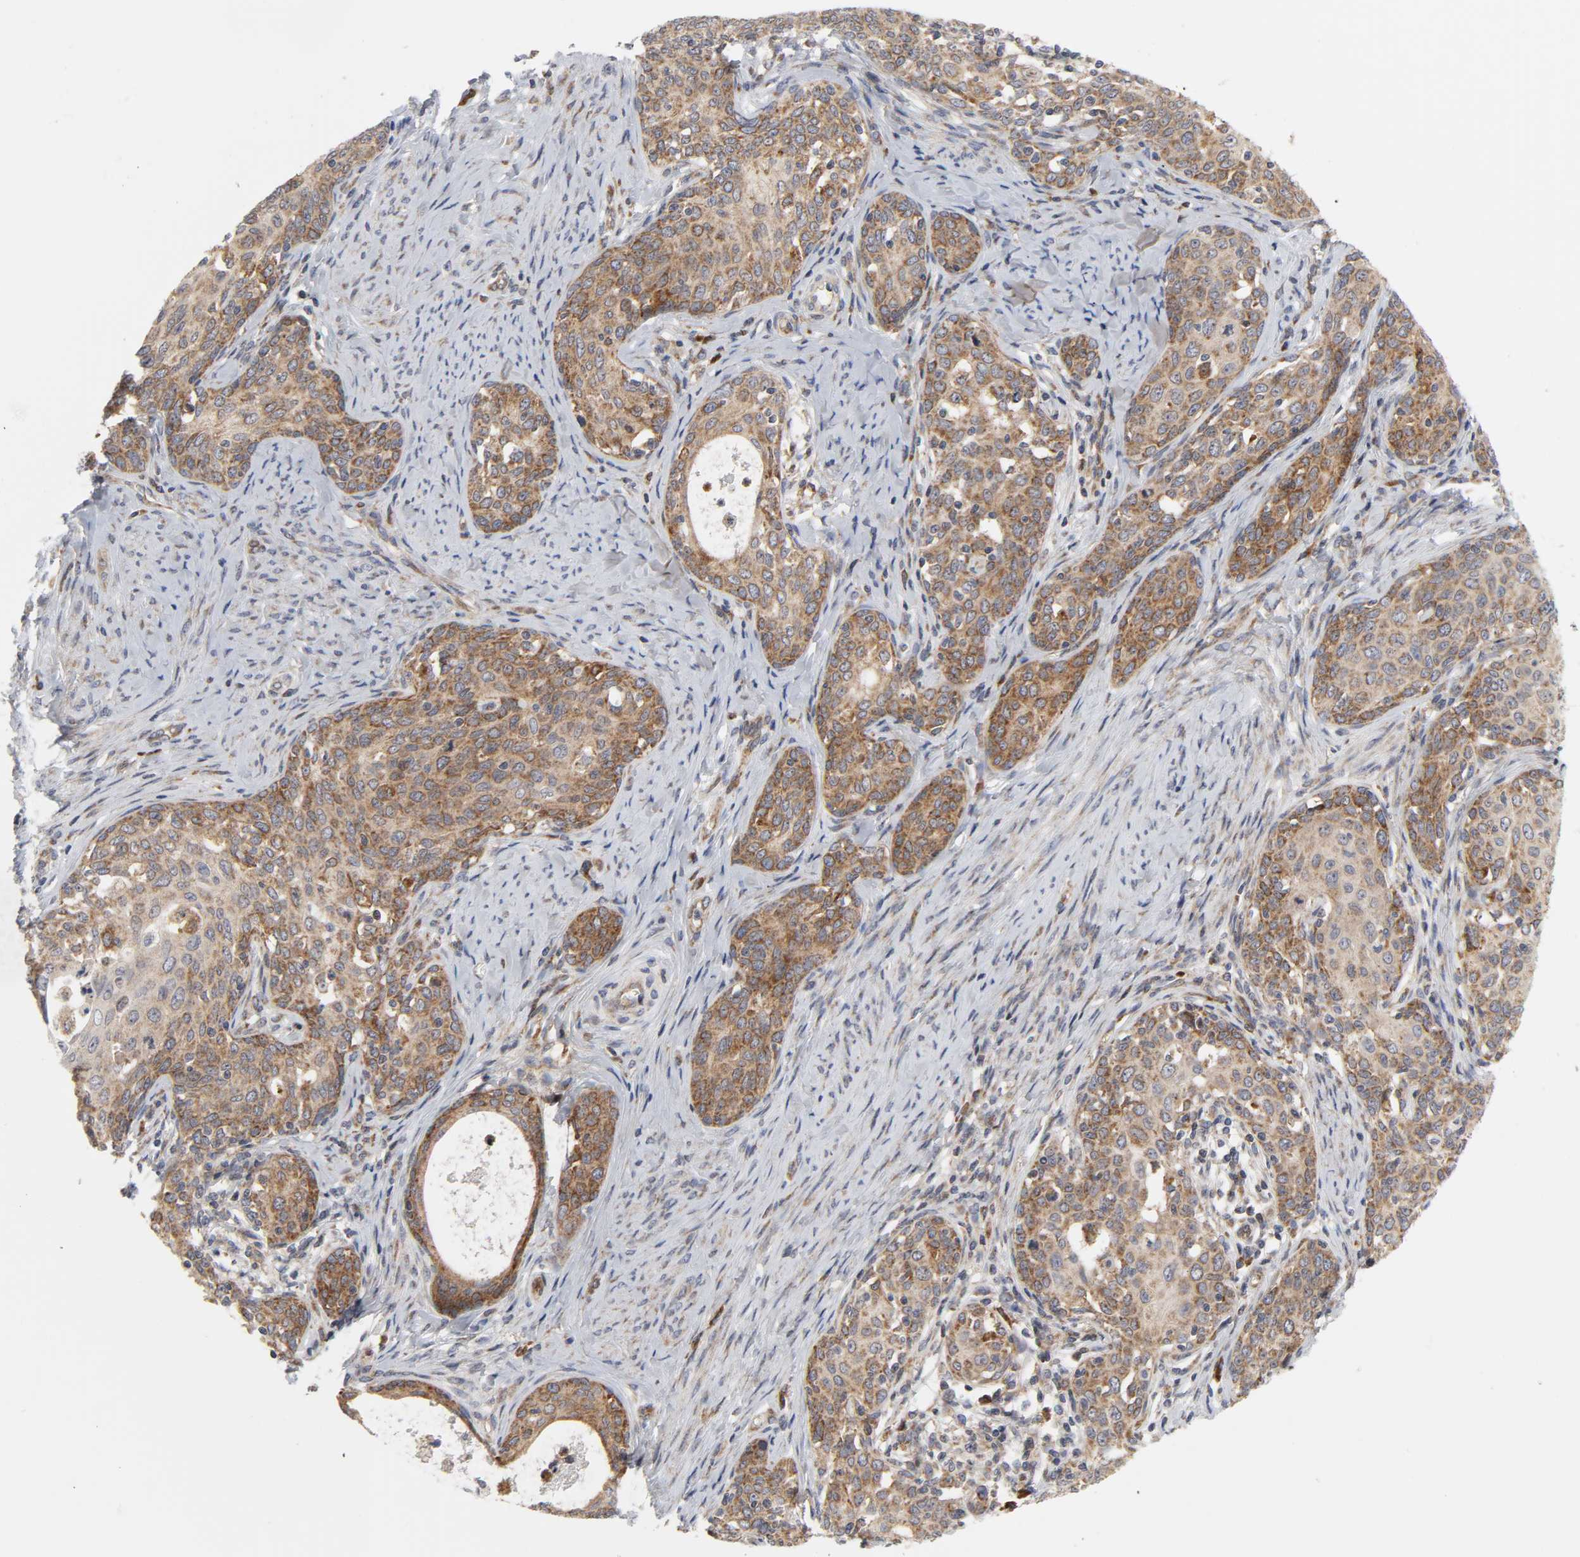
{"staining": {"intensity": "moderate", "quantity": ">75%", "location": "cytoplasmic/membranous"}, "tissue": "cervical cancer", "cell_type": "Tumor cells", "image_type": "cancer", "snomed": [{"axis": "morphology", "description": "Squamous cell carcinoma, NOS"}, {"axis": "morphology", "description": "Adenocarcinoma, NOS"}, {"axis": "topography", "description": "Cervix"}], "caption": "Squamous cell carcinoma (cervical) stained with IHC exhibits moderate cytoplasmic/membranous staining in about >75% of tumor cells.", "gene": "BAX", "patient": {"sex": "female", "age": 52}}